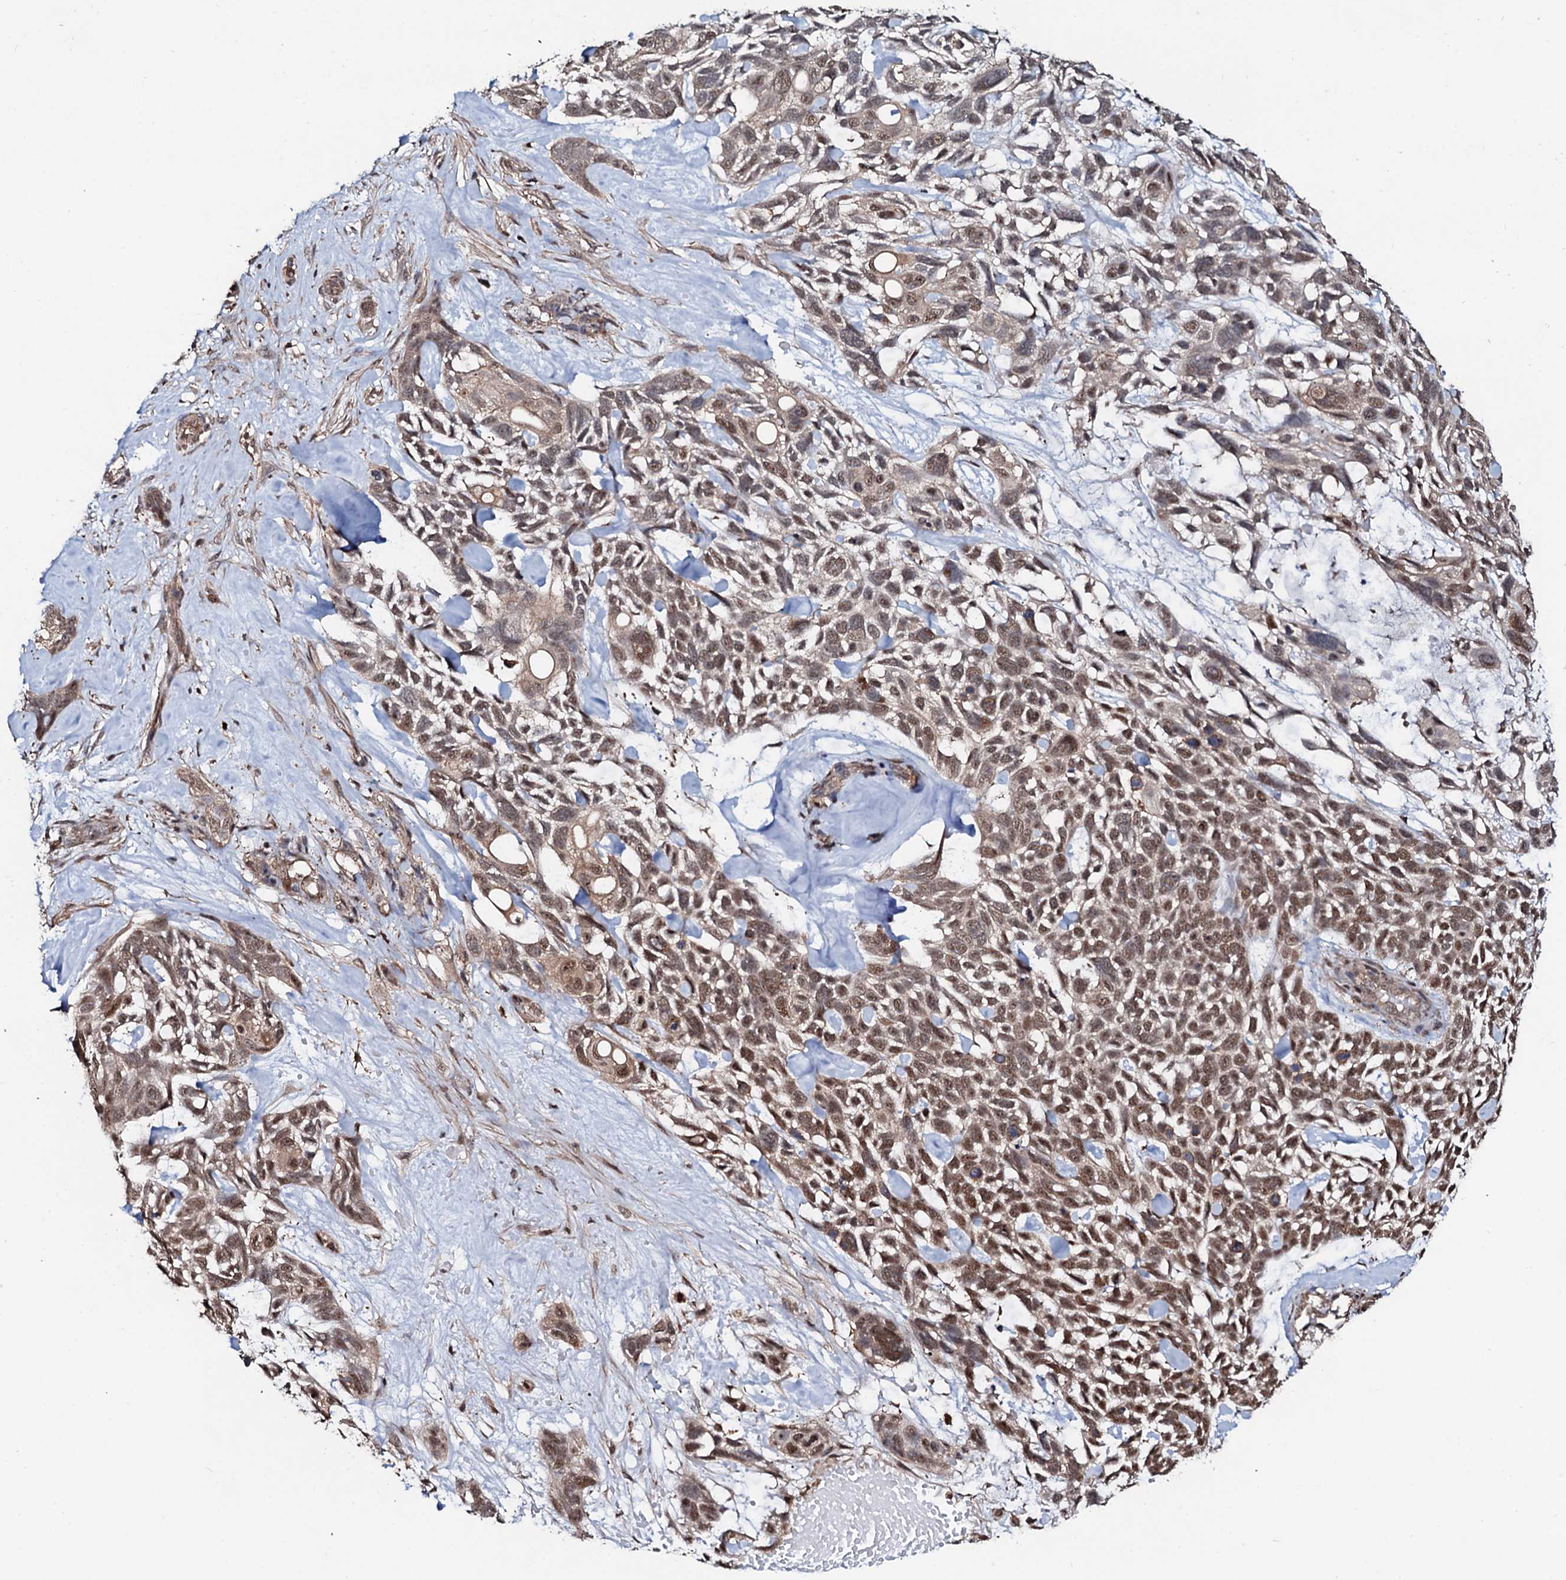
{"staining": {"intensity": "moderate", "quantity": ">75%", "location": "cytoplasmic/membranous,nuclear"}, "tissue": "skin cancer", "cell_type": "Tumor cells", "image_type": "cancer", "snomed": [{"axis": "morphology", "description": "Basal cell carcinoma"}, {"axis": "topography", "description": "Skin"}], "caption": "This is an image of immunohistochemistry (IHC) staining of skin cancer (basal cell carcinoma), which shows moderate positivity in the cytoplasmic/membranous and nuclear of tumor cells.", "gene": "COG6", "patient": {"sex": "male", "age": 88}}